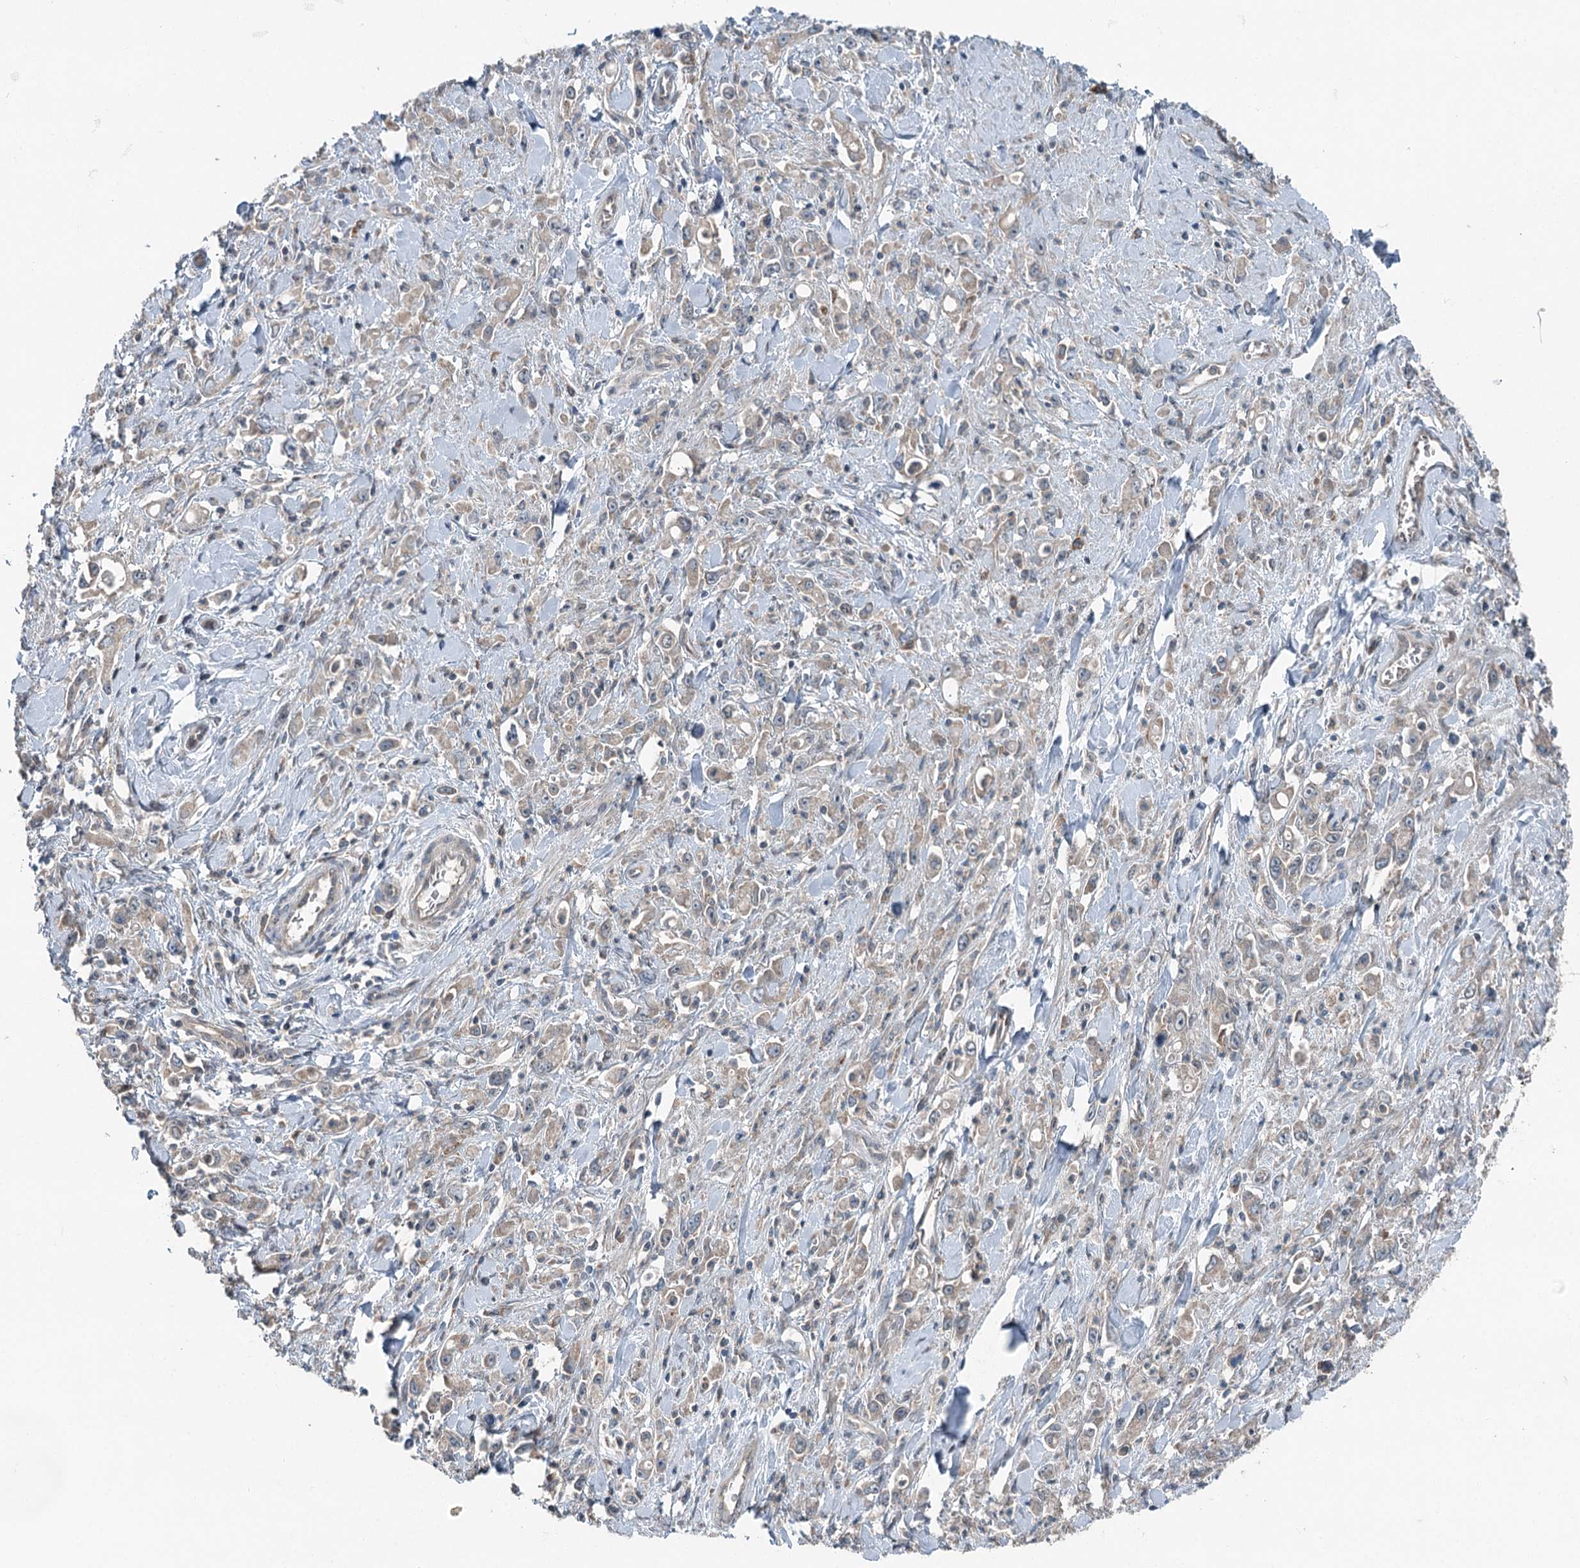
{"staining": {"intensity": "negative", "quantity": "none", "location": "none"}, "tissue": "stomach cancer", "cell_type": "Tumor cells", "image_type": "cancer", "snomed": [{"axis": "morphology", "description": "Adenocarcinoma, NOS"}, {"axis": "topography", "description": "Stomach, lower"}], "caption": "Immunohistochemical staining of stomach cancer shows no significant staining in tumor cells.", "gene": "SKIC3", "patient": {"sex": "female", "age": 43}}